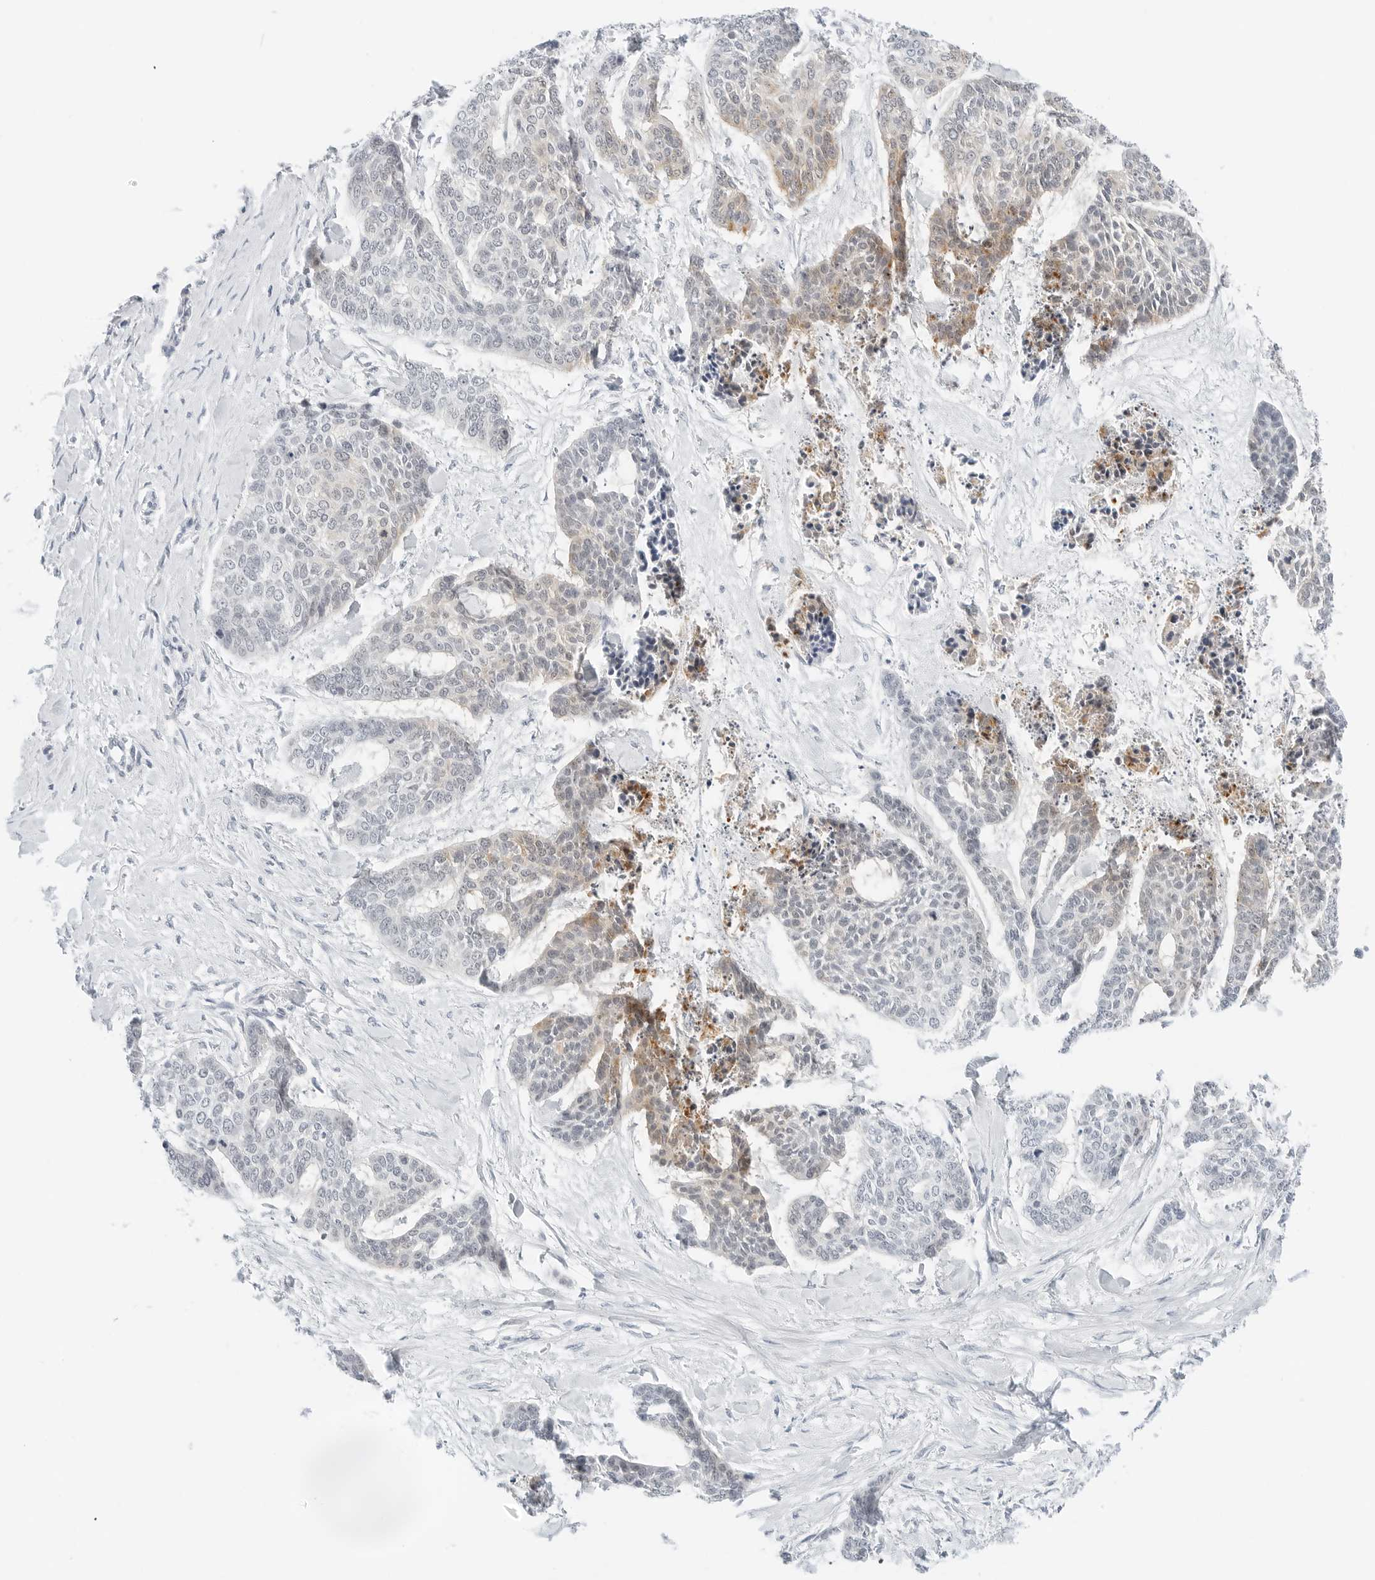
{"staining": {"intensity": "weak", "quantity": "<25%", "location": "cytoplasmic/membranous"}, "tissue": "skin cancer", "cell_type": "Tumor cells", "image_type": "cancer", "snomed": [{"axis": "morphology", "description": "Basal cell carcinoma"}, {"axis": "topography", "description": "Skin"}], "caption": "Tumor cells show no significant positivity in skin basal cell carcinoma.", "gene": "CCSAP", "patient": {"sex": "female", "age": 64}}